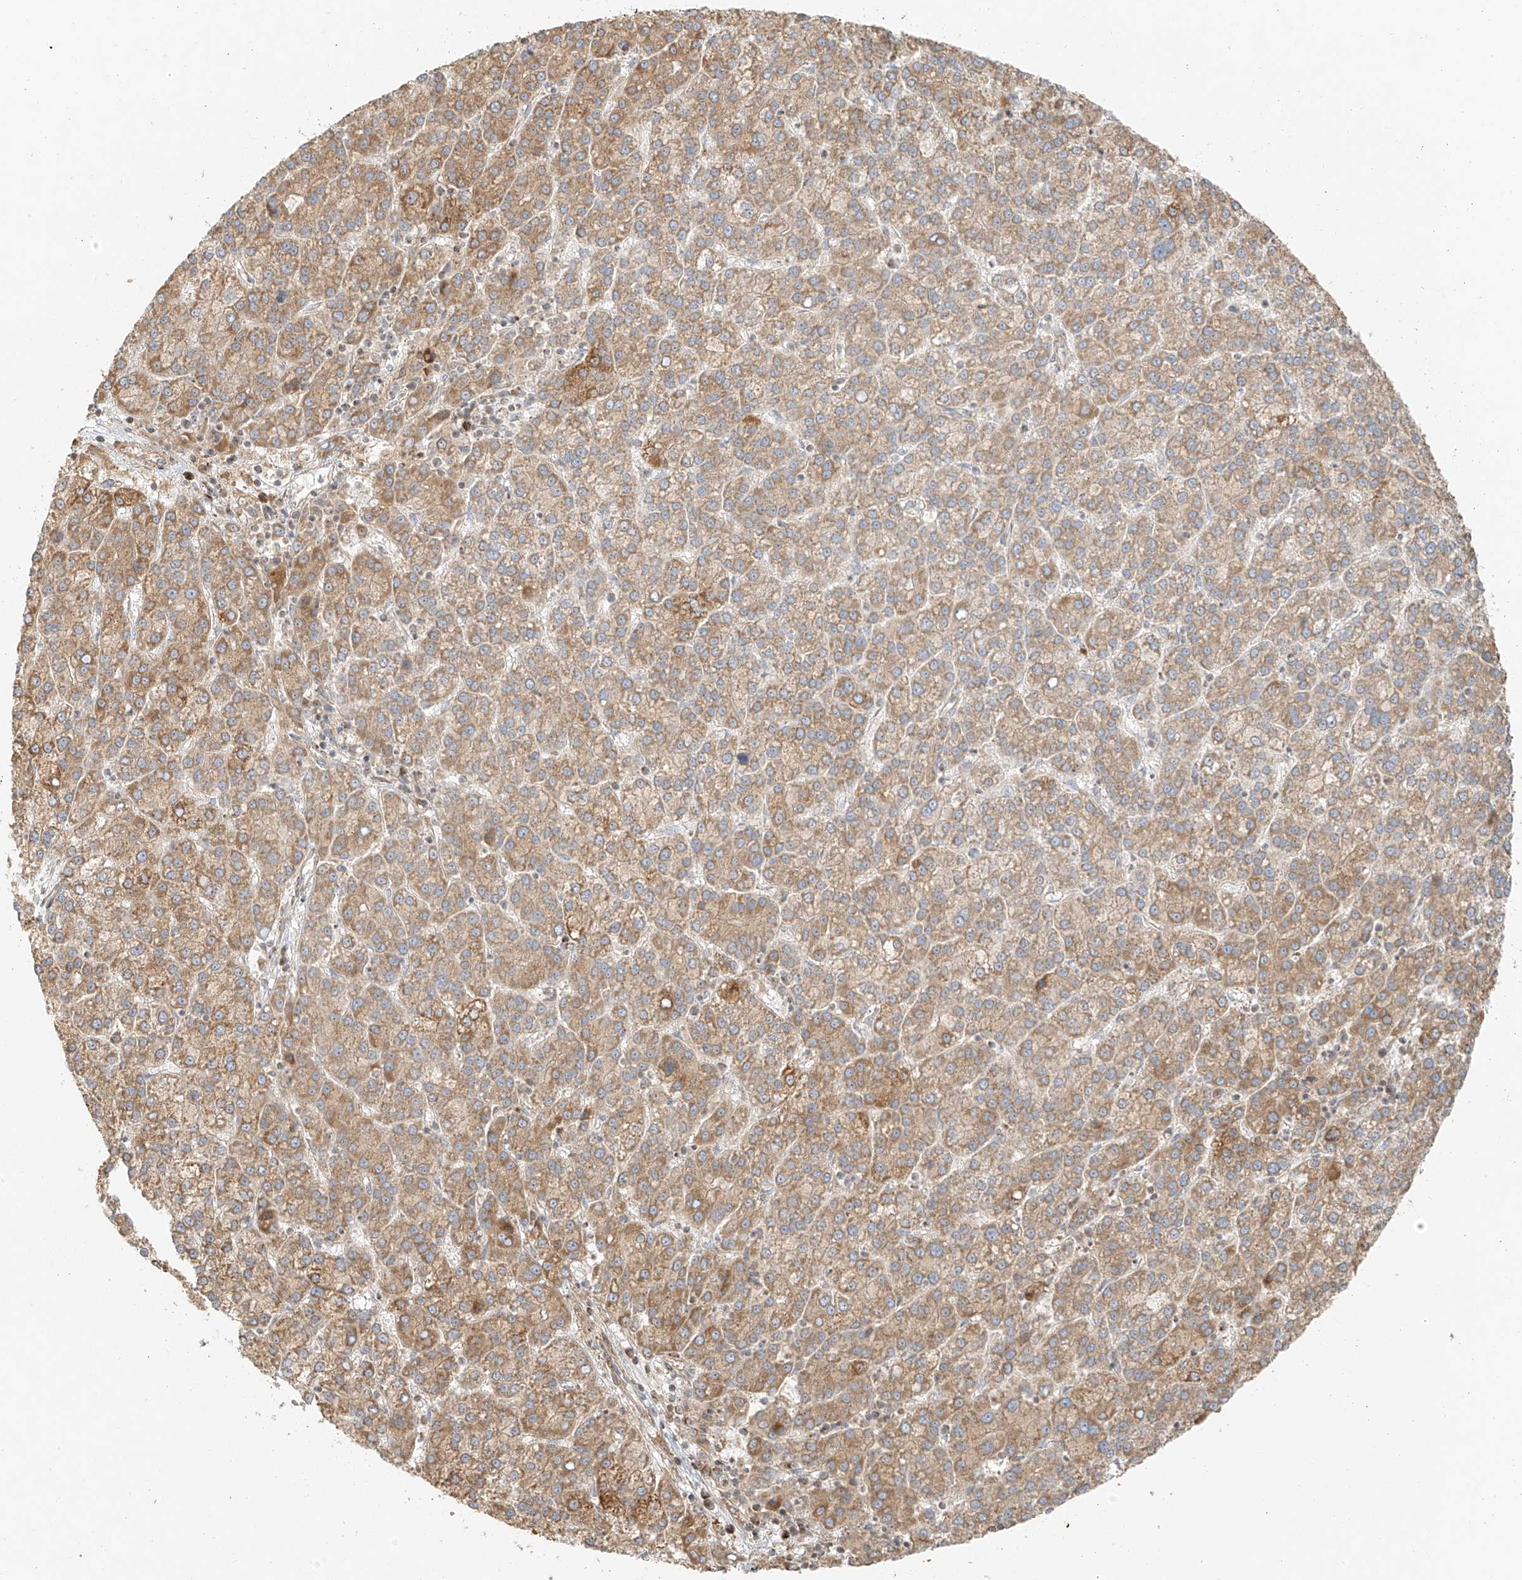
{"staining": {"intensity": "moderate", "quantity": ">75%", "location": "cytoplasmic/membranous"}, "tissue": "liver cancer", "cell_type": "Tumor cells", "image_type": "cancer", "snomed": [{"axis": "morphology", "description": "Carcinoma, Hepatocellular, NOS"}, {"axis": "topography", "description": "Liver"}], "caption": "Human liver cancer stained for a protein (brown) exhibits moderate cytoplasmic/membranous positive expression in about >75% of tumor cells.", "gene": "MIPEP", "patient": {"sex": "female", "age": 58}}